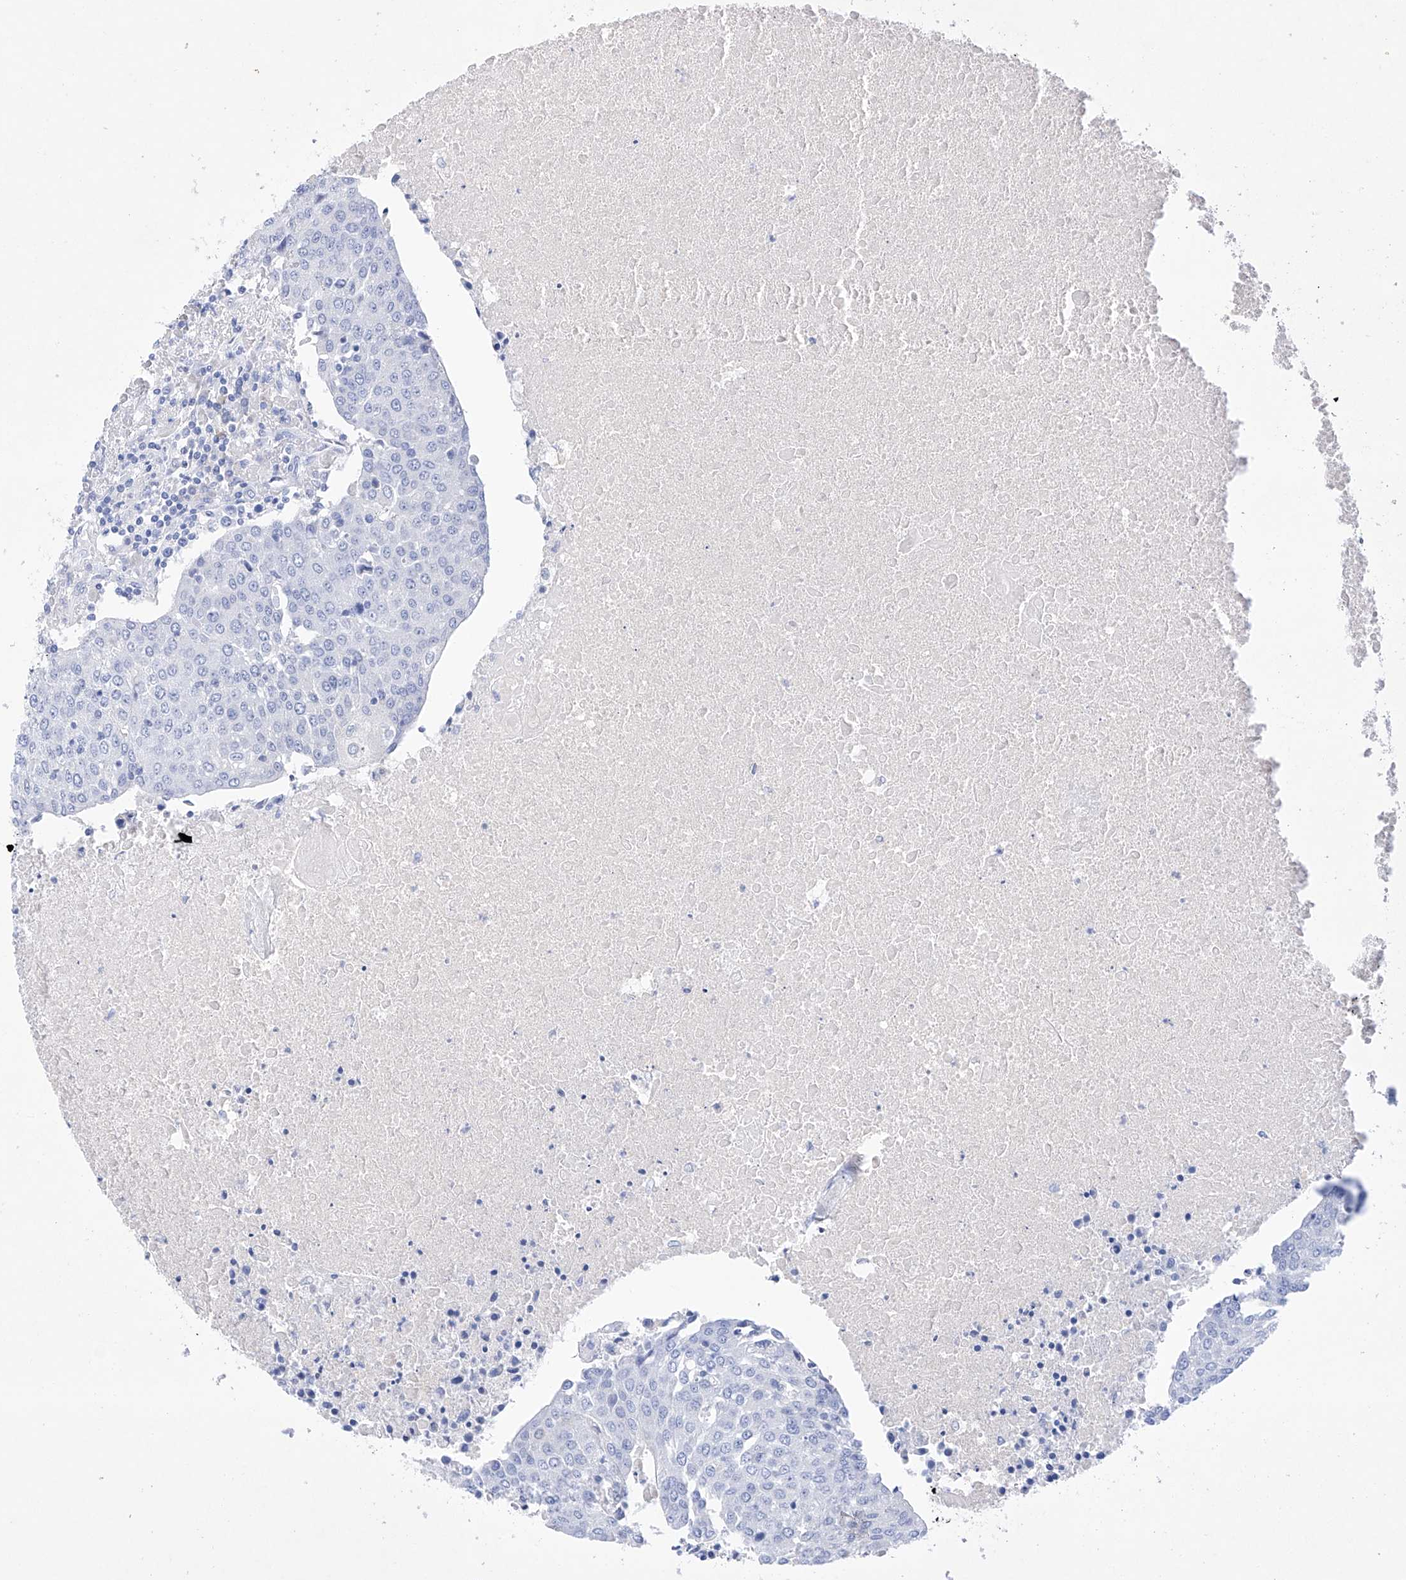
{"staining": {"intensity": "negative", "quantity": "none", "location": "none"}, "tissue": "urothelial cancer", "cell_type": "Tumor cells", "image_type": "cancer", "snomed": [{"axis": "morphology", "description": "Urothelial carcinoma, High grade"}, {"axis": "topography", "description": "Urinary bladder"}], "caption": "Immunohistochemistry photomicrograph of human urothelial cancer stained for a protein (brown), which exhibits no expression in tumor cells.", "gene": "LURAP1", "patient": {"sex": "female", "age": 85}}